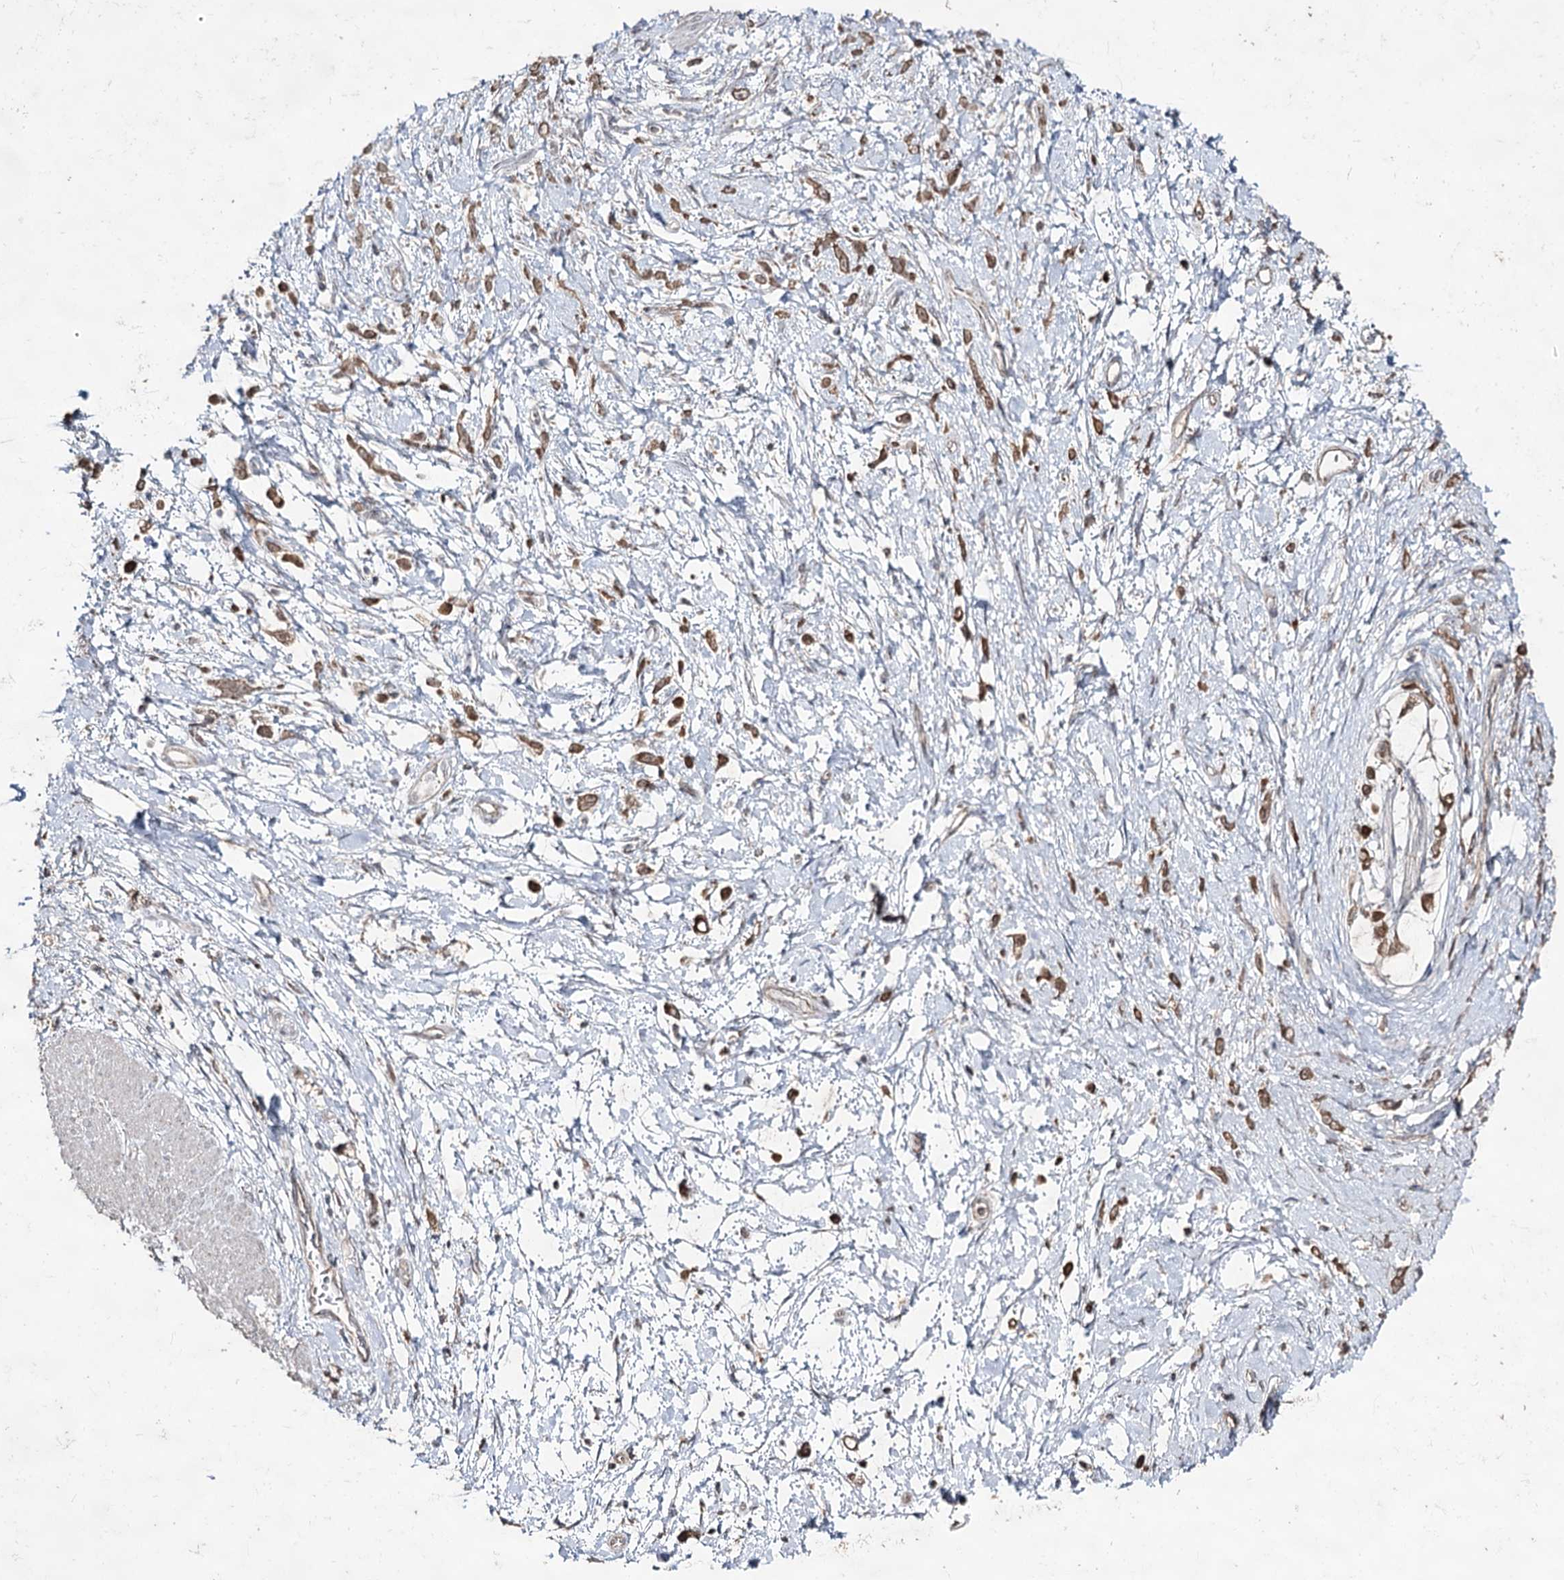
{"staining": {"intensity": "moderate", "quantity": ">75%", "location": "cytoplasmic/membranous"}, "tissue": "stomach cancer", "cell_type": "Tumor cells", "image_type": "cancer", "snomed": [{"axis": "morphology", "description": "Adenocarcinoma, NOS"}, {"axis": "topography", "description": "Stomach"}], "caption": "Stomach cancer (adenocarcinoma) stained with immunohistochemistry demonstrates moderate cytoplasmic/membranous staining in about >75% of tumor cells.", "gene": "ACTR6", "patient": {"sex": "female", "age": 60}}